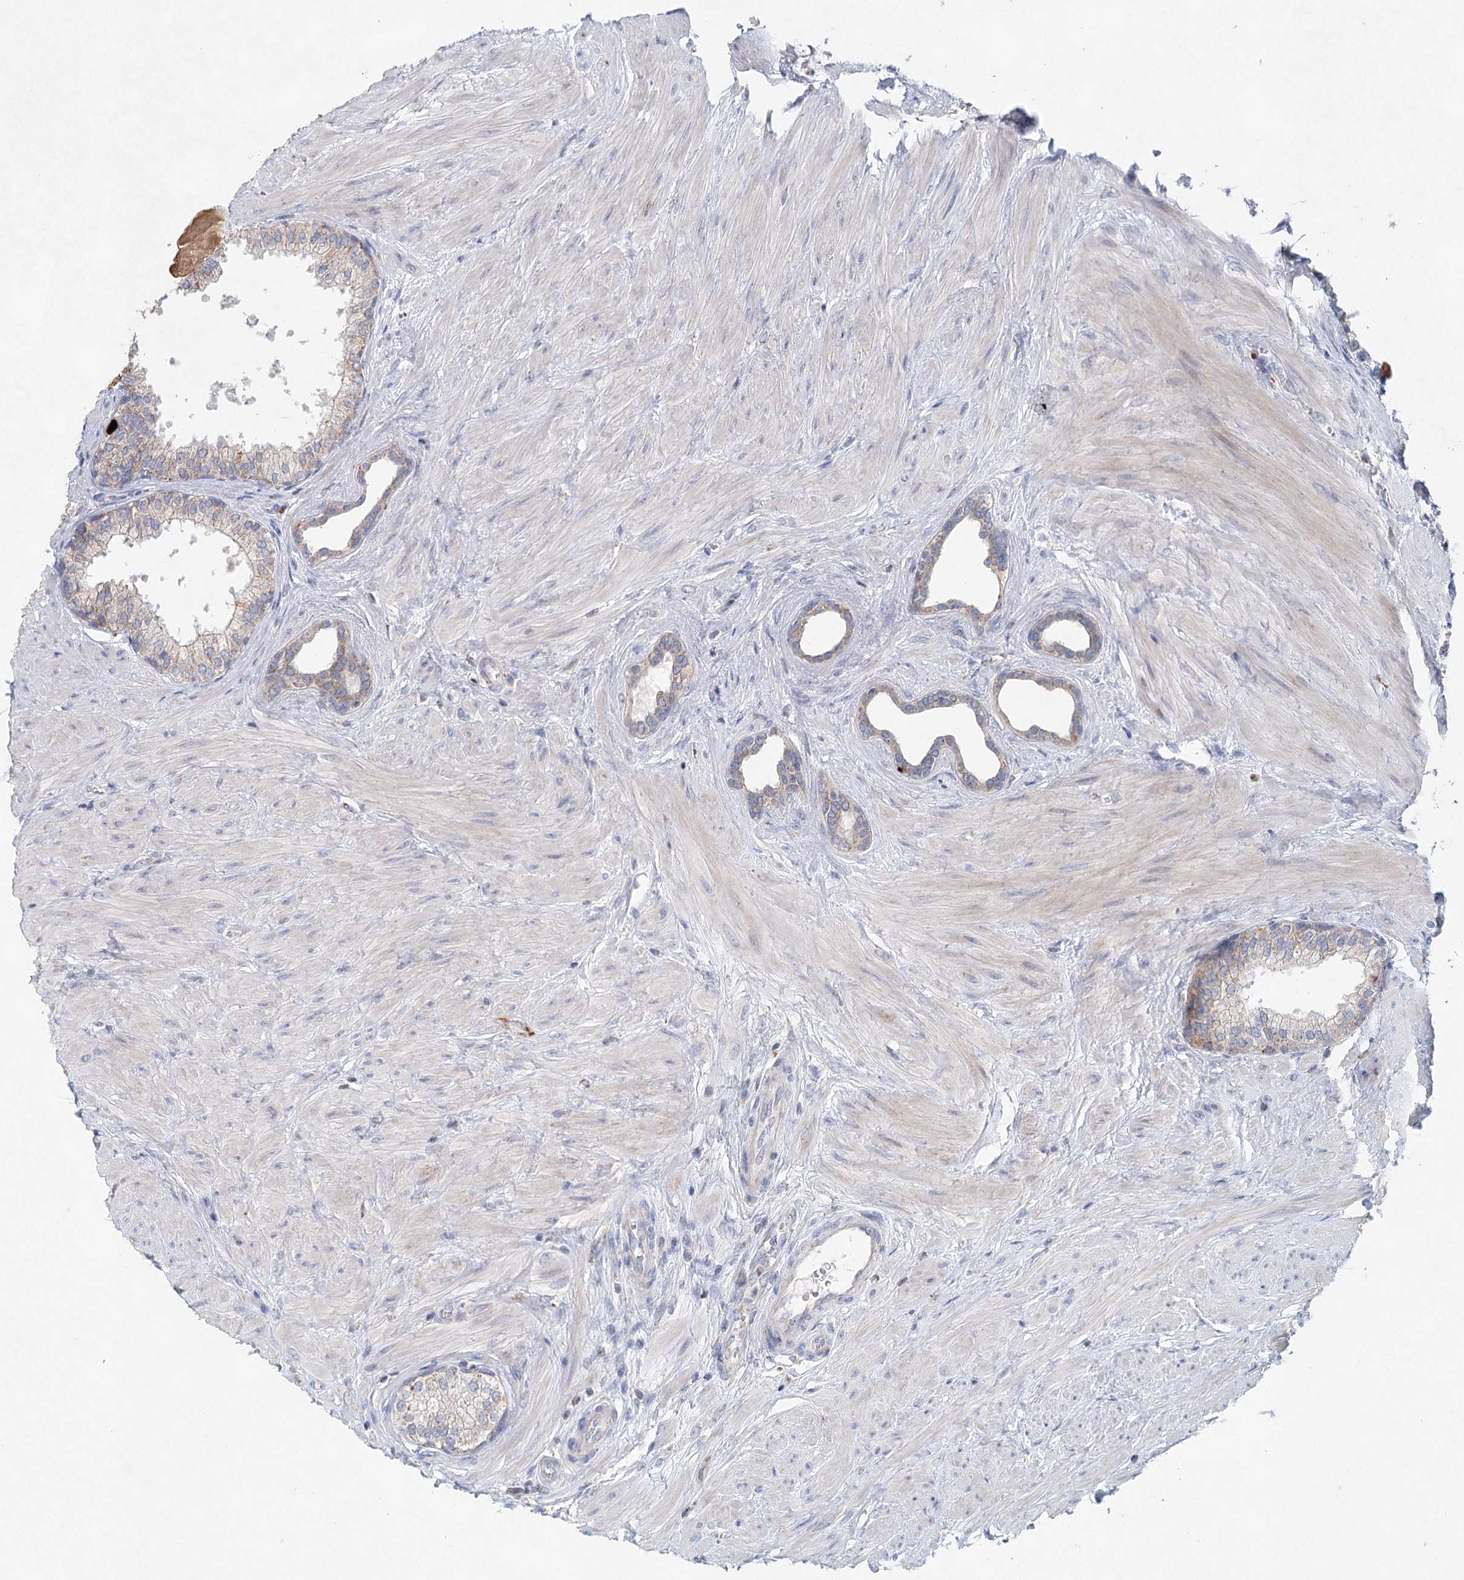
{"staining": {"intensity": "weak", "quantity": "25%-75%", "location": "cytoplasmic/membranous"}, "tissue": "prostate", "cell_type": "Glandular cells", "image_type": "normal", "snomed": [{"axis": "morphology", "description": "Normal tissue, NOS"}, {"axis": "topography", "description": "Prostate"}], "caption": "An immunohistochemistry histopathology image of benign tissue is shown. Protein staining in brown highlights weak cytoplasmic/membranous positivity in prostate within glandular cells.", "gene": "XPO6", "patient": {"sex": "male", "age": 48}}